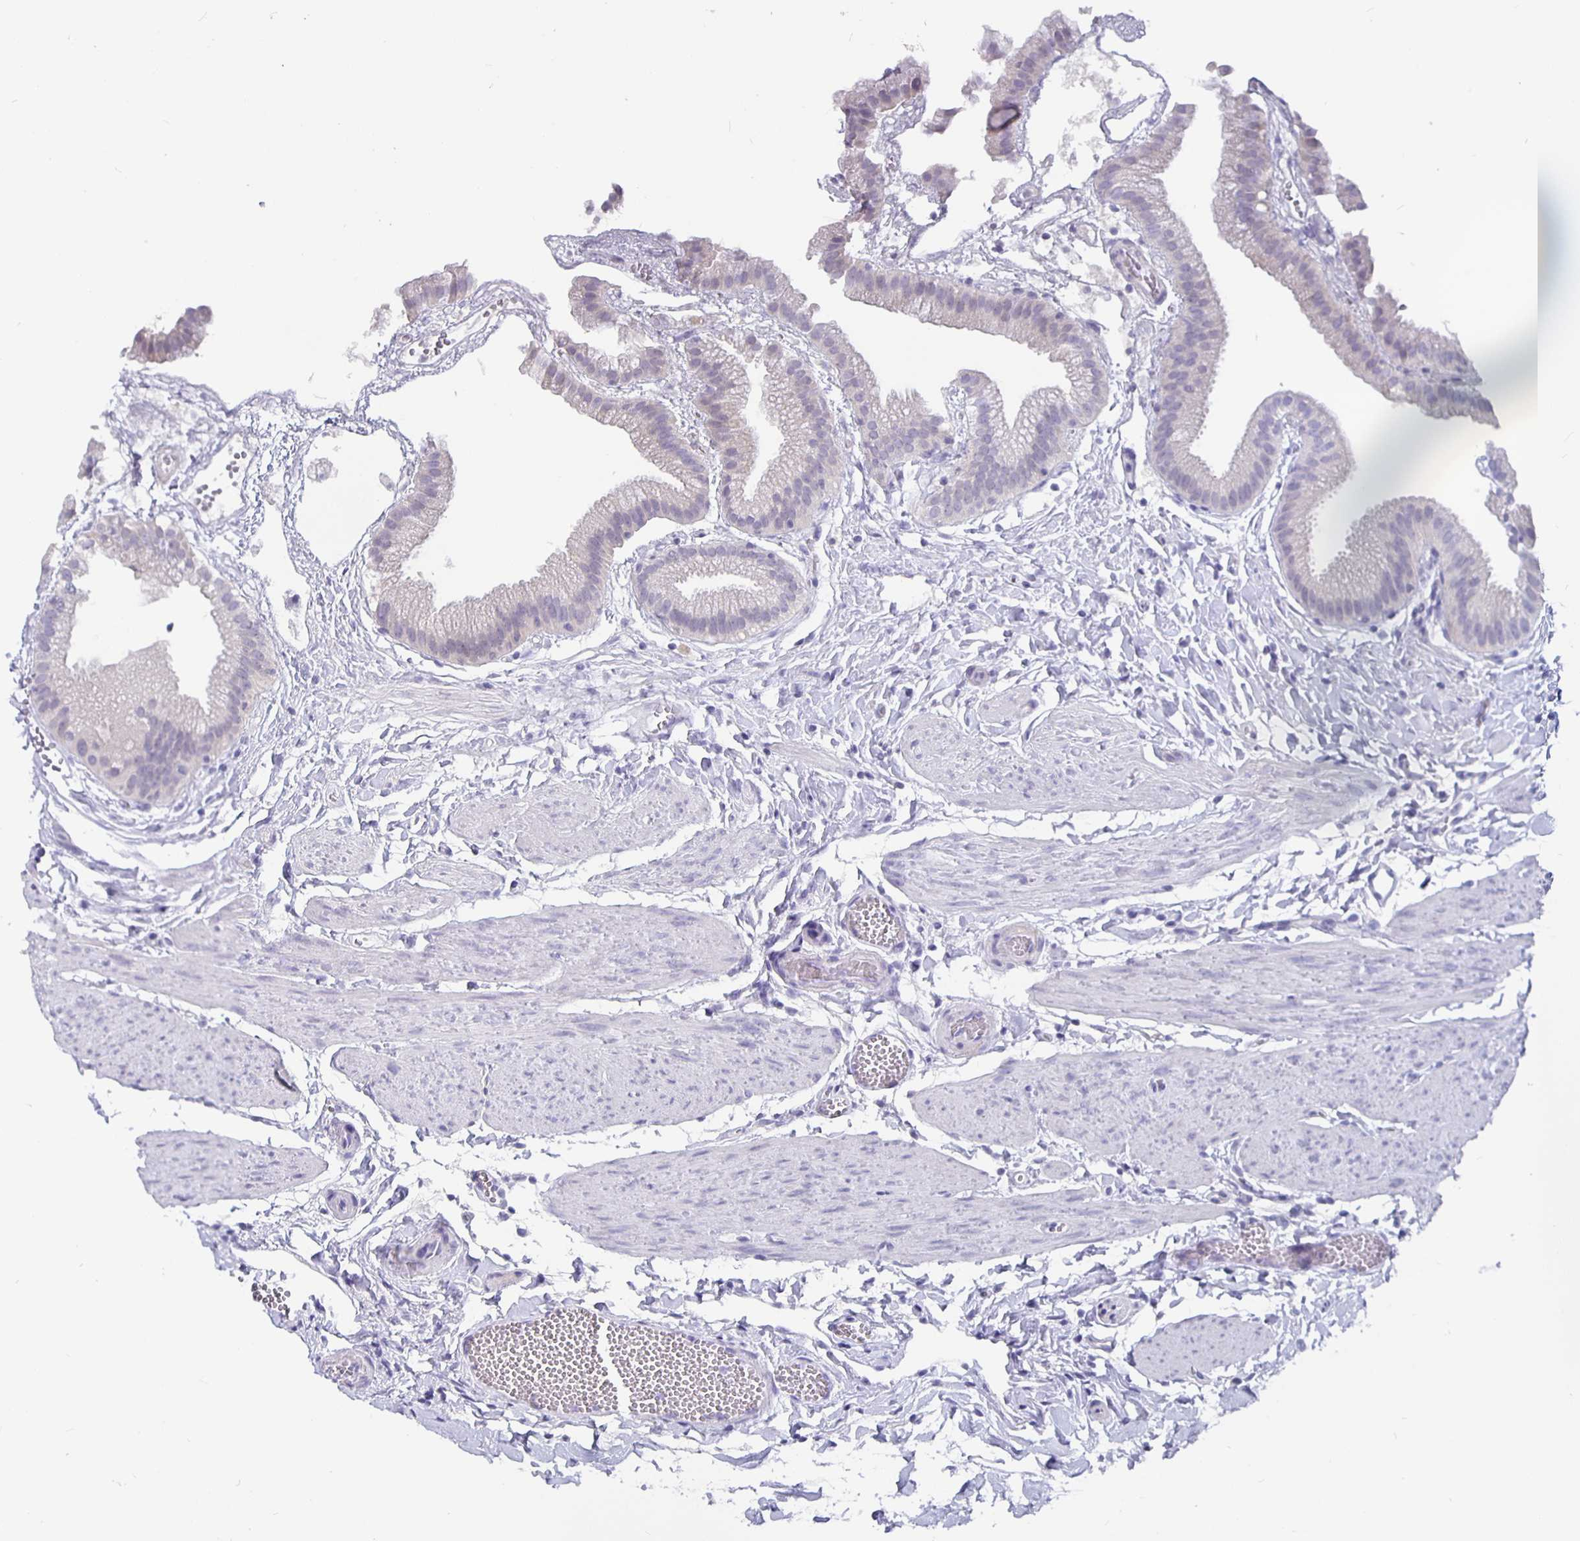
{"staining": {"intensity": "negative", "quantity": "none", "location": "none"}, "tissue": "gallbladder", "cell_type": "Glandular cells", "image_type": "normal", "snomed": [{"axis": "morphology", "description": "Normal tissue, NOS"}, {"axis": "topography", "description": "Gallbladder"}], "caption": "High magnification brightfield microscopy of benign gallbladder stained with DAB (3,3'-diaminobenzidine) (brown) and counterstained with hematoxylin (blue): glandular cells show no significant staining. (DAB IHC, high magnification).", "gene": "GPX4", "patient": {"sex": "female", "age": 63}}